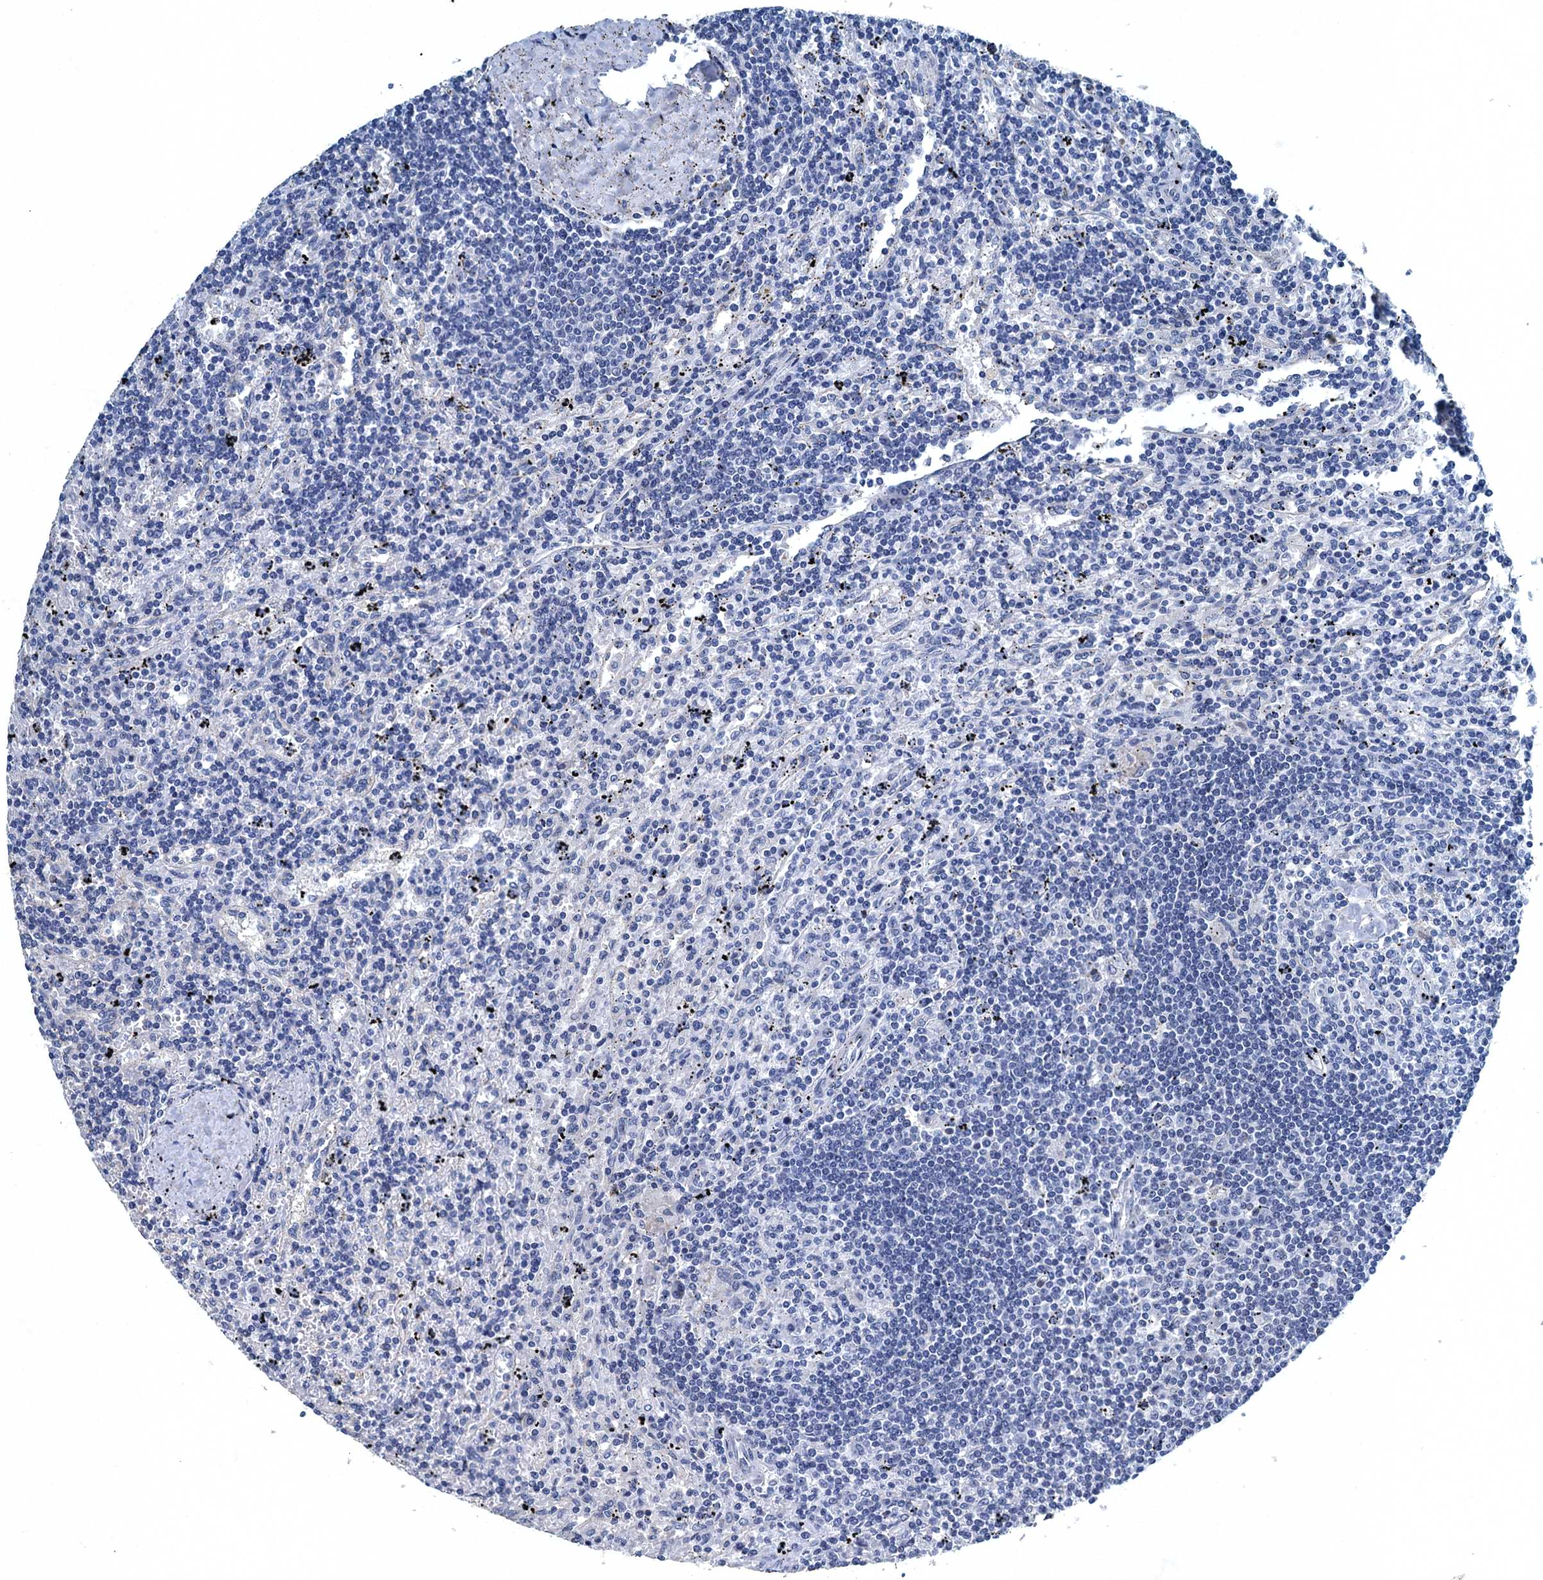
{"staining": {"intensity": "negative", "quantity": "none", "location": "none"}, "tissue": "lymphoma", "cell_type": "Tumor cells", "image_type": "cancer", "snomed": [{"axis": "morphology", "description": "Malignant lymphoma, non-Hodgkin's type, Low grade"}, {"axis": "topography", "description": "Spleen"}], "caption": "This is an immunohistochemistry (IHC) photomicrograph of malignant lymphoma, non-Hodgkin's type (low-grade). There is no expression in tumor cells.", "gene": "GADL1", "patient": {"sex": "male", "age": 76}}